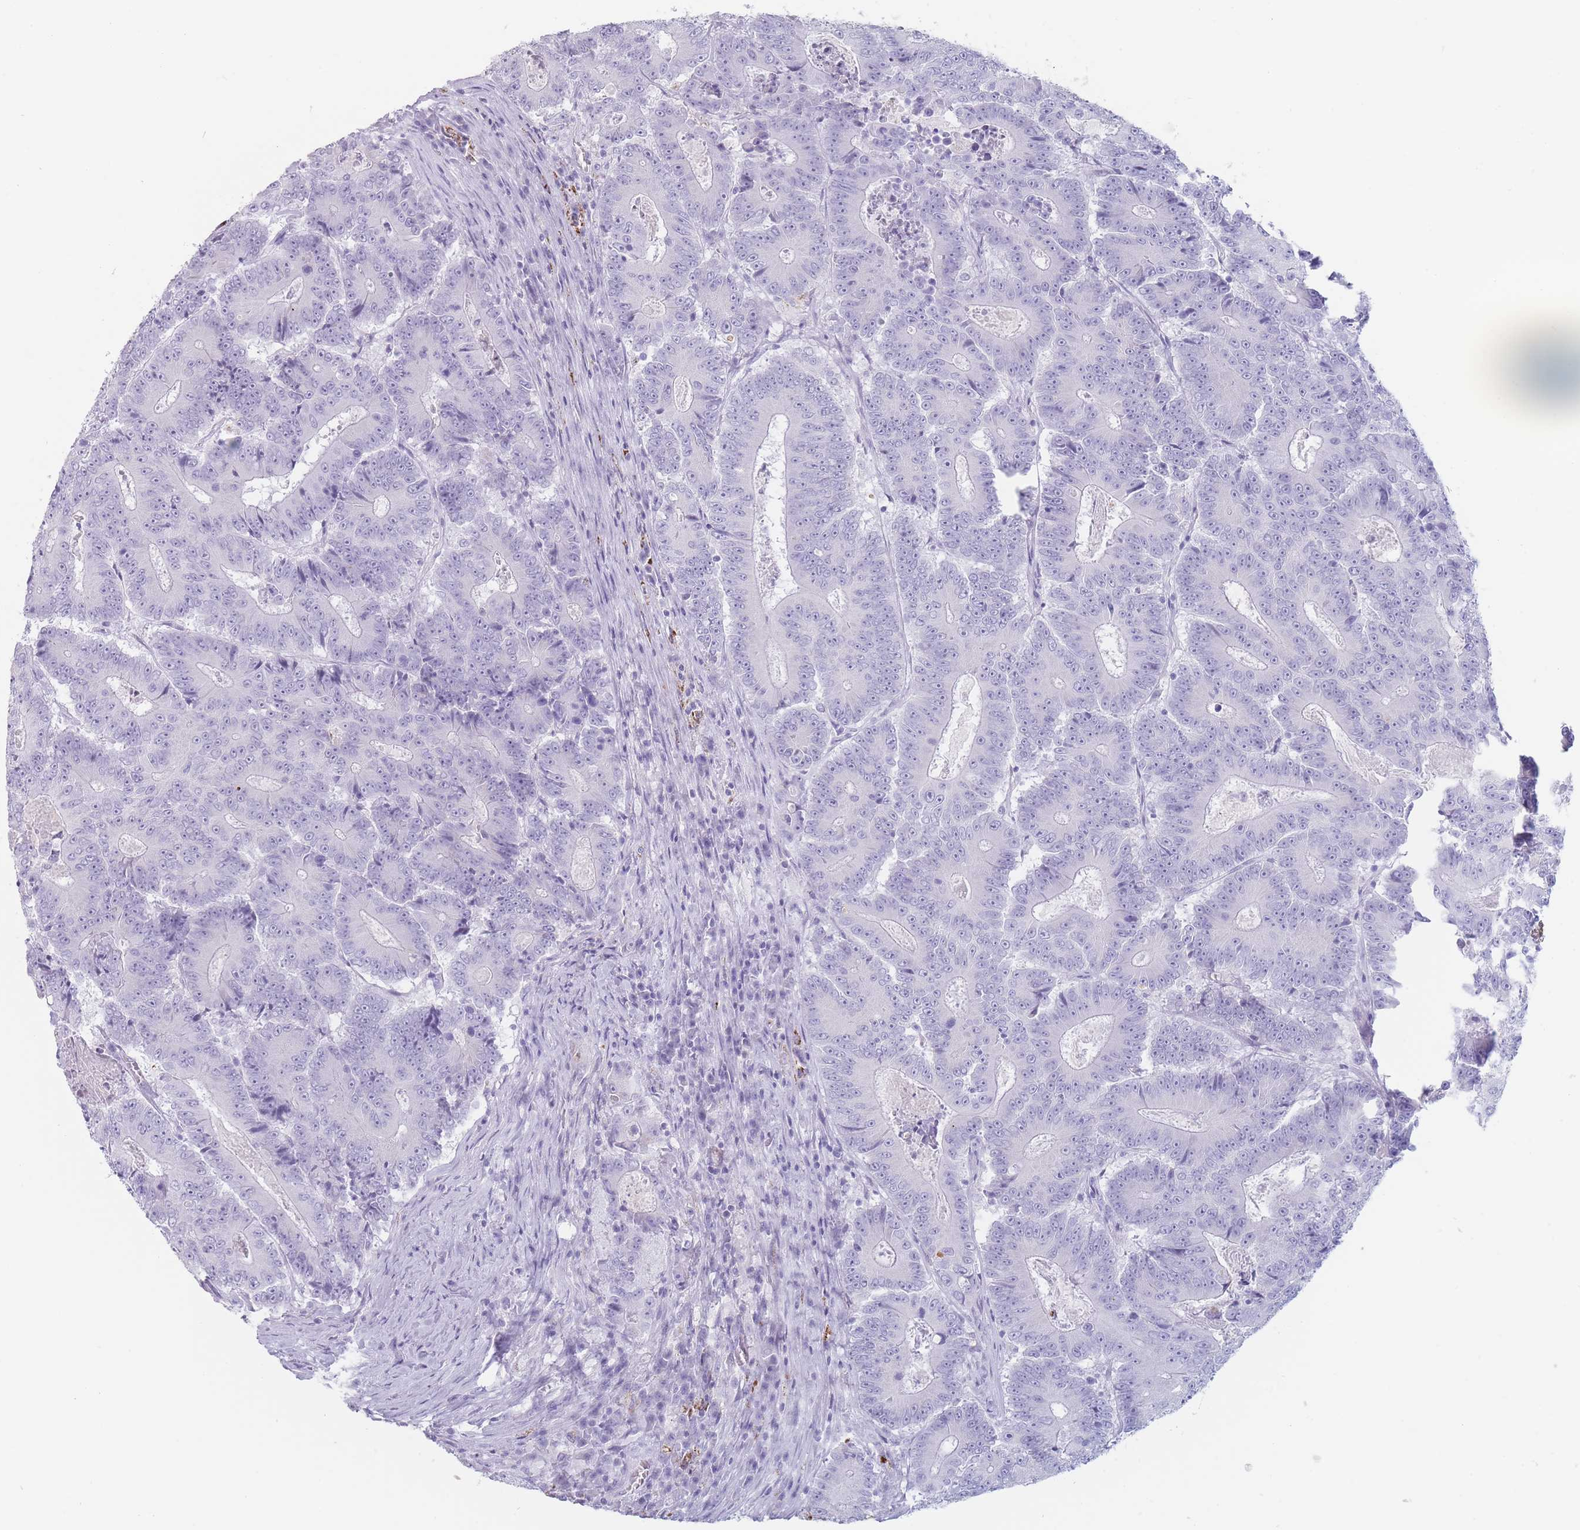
{"staining": {"intensity": "negative", "quantity": "none", "location": "none"}, "tissue": "colorectal cancer", "cell_type": "Tumor cells", "image_type": "cancer", "snomed": [{"axis": "morphology", "description": "Adenocarcinoma, NOS"}, {"axis": "topography", "description": "Colon"}], "caption": "Protein analysis of colorectal cancer reveals no significant expression in tumor cells.", "gene": "GPR12", "patient": {"sex": "male", "age": 83}}